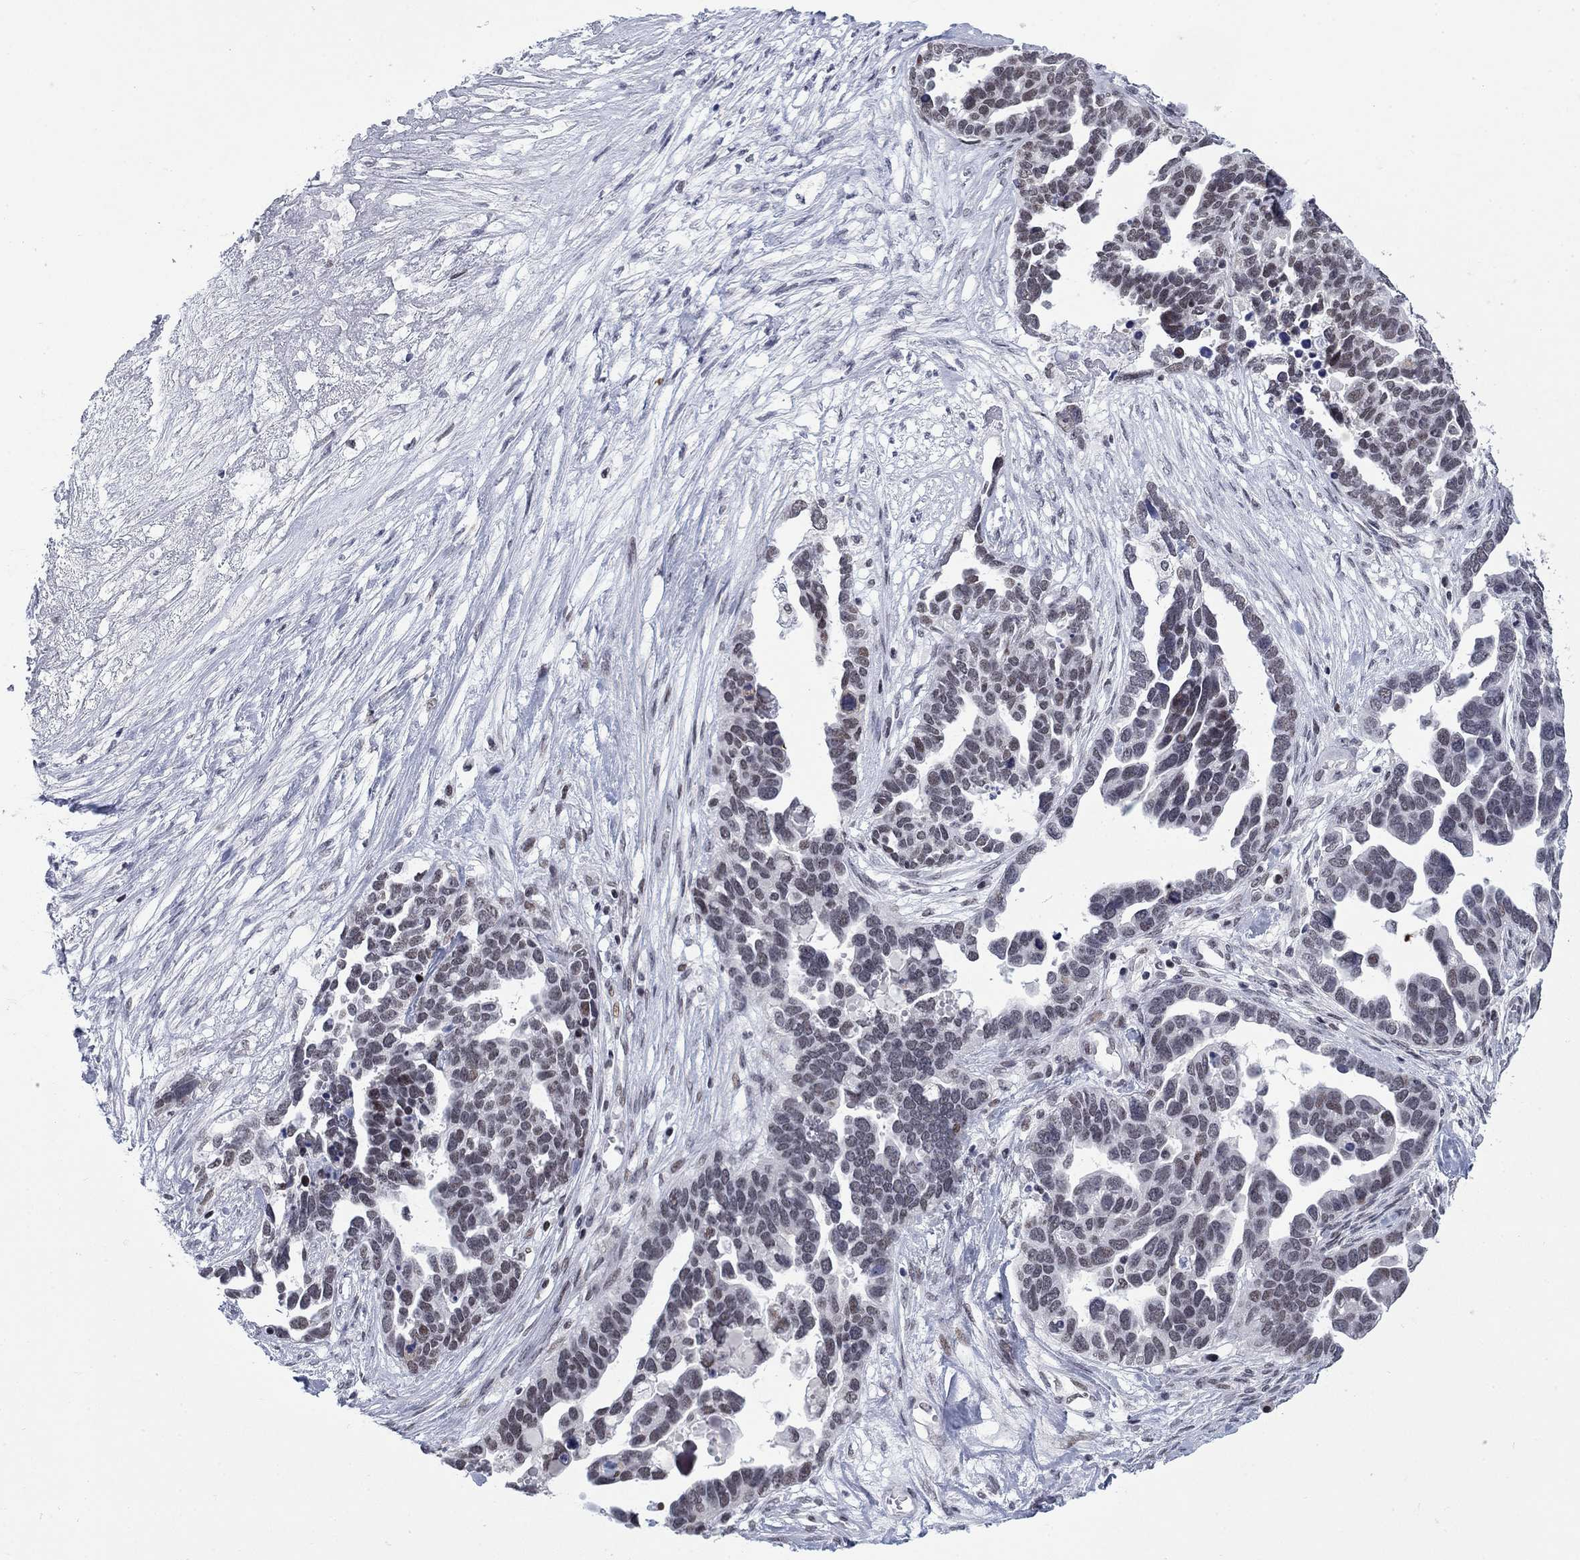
{"staining": {"intensity": "negative", "quantity": "none", "location": "none"}, "tissue": "ovarian cancer", "cell_type": "Tumor cells", "image_type": "cancer", "snomed": [{"axis": "morphology", "description": "Cystadenocarcinoma, serous, NOS"}, {"axis": "topography", "description": "Ovary"}], "caption": "Immunohistochemistry (IHC) photomicrograph of neoplastic tissue: ovarian serous cystadenocarcinoma stained with DAB (3,3'-diaminobenzidine) reveals no significant protein staining in tumor cells.", "gene": "NPAS3", "patient": {"sex": "female", "age": 54}}